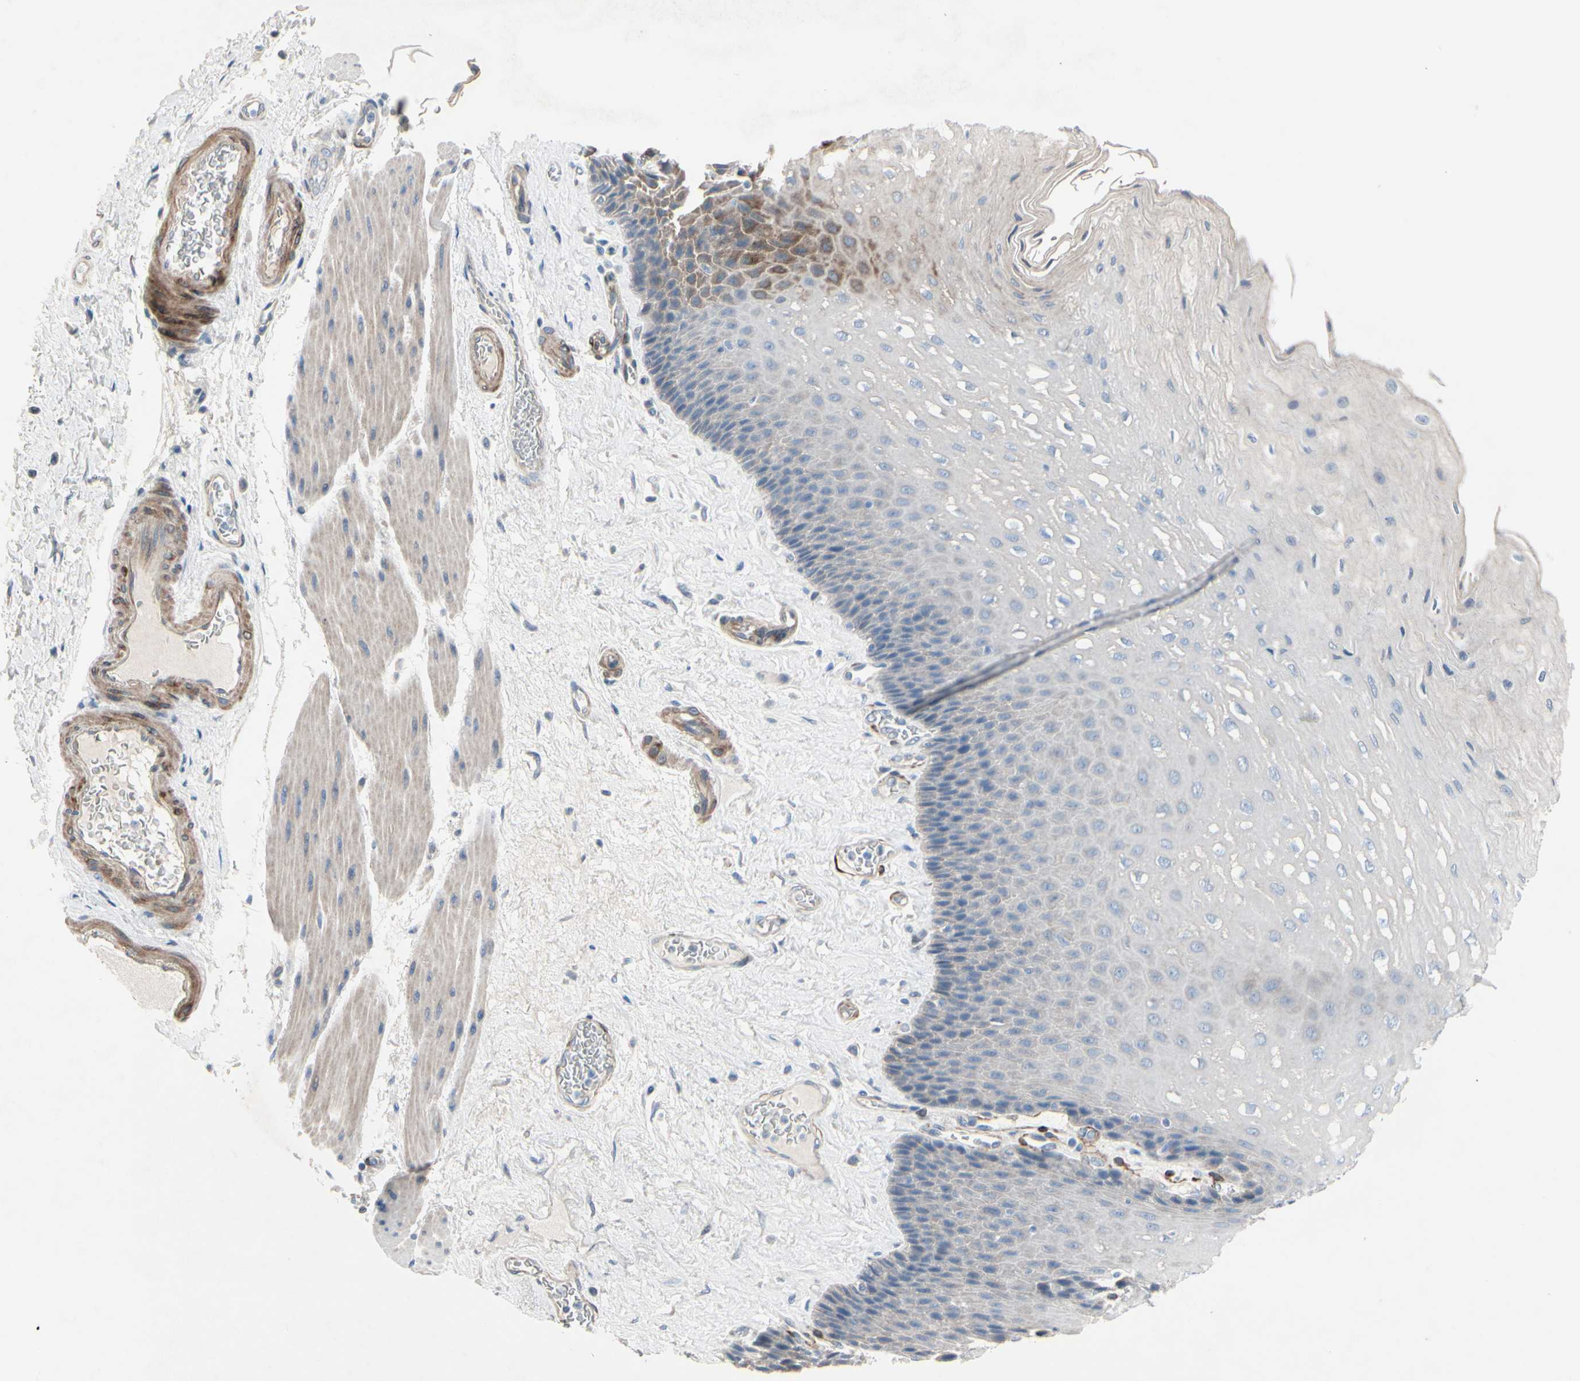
{"staining": {"intensity": "negative", "quantity": "none", "location": "none"}, "tissue": "esophagus", "cell_type": "Squamous epithelial cells", "image_type": "normal", "snomed": [{"axis": "morphology", "description": "Normal tissue, NOS"}, {"axis": "topography", "description": "Esophagus"}], "caption": "A photomicrograph of esophagus stained for a protein demonstrates no brown staining in squamous epithelial cells. Nuclei are stained in blue.", "gene": "MAP2", "patient": {"sex": "female", "age": 72}}